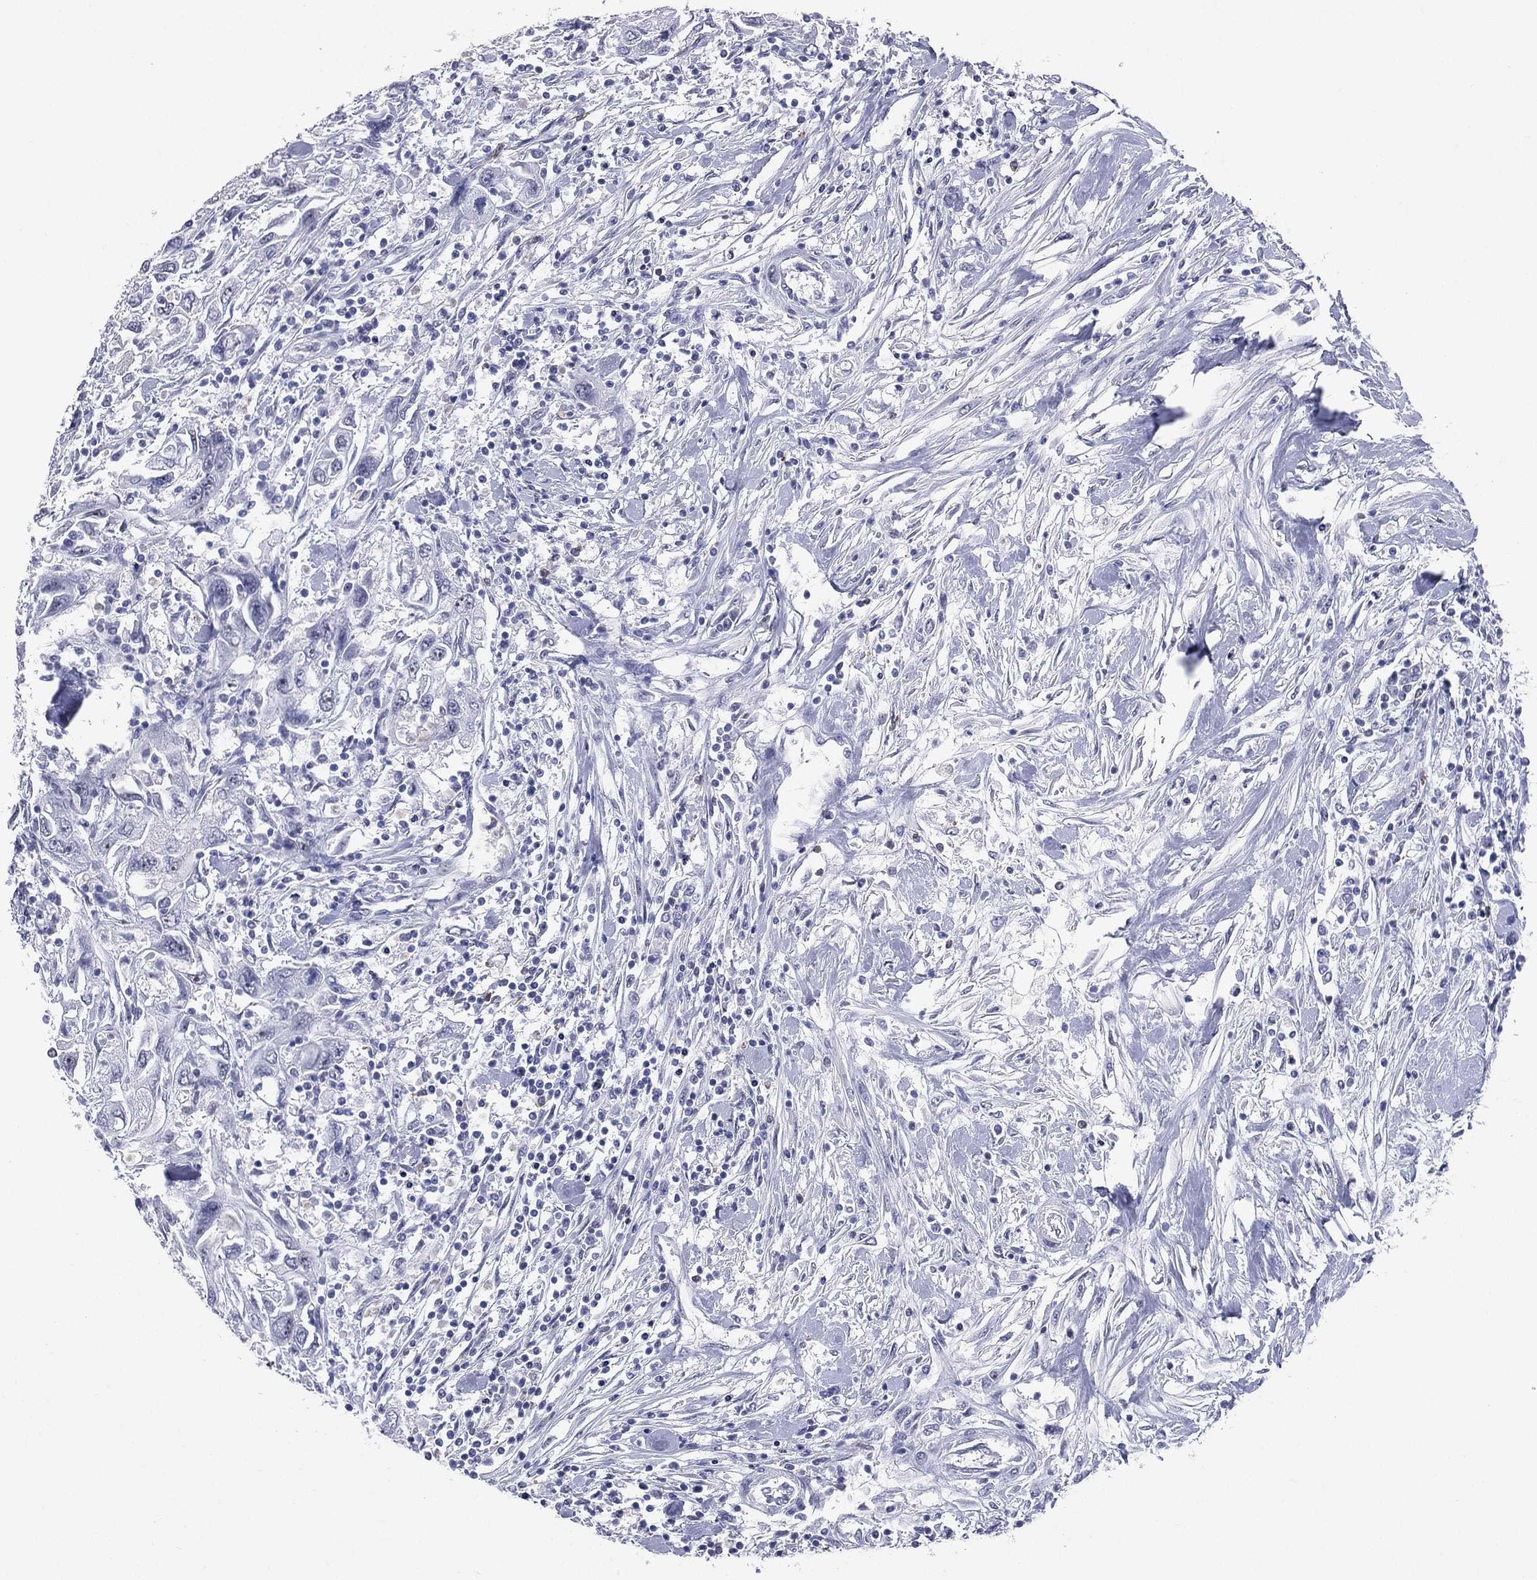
{"staining": {"intensity": "negative", "quantity": "none", "location": "none"}, "tissue": "urothelial cancer", "cell_type": "Tumor cells", "image_type": "cancer", "snomed": [{"axis": "morphology", "description": "Urothelial carcinoma, High grade"}, {"axis": "topography", "description": "Urinary bladder"}], "caption": "IHC histopathology image of neoplastic tissue: urothelial carcinoma (high-grade) stained with DAB (3,3'-diaminobenzidine) shows no significant protein expression in tumor cells.", "gene": "CD22", "patient": {"sex": "male", "age": 76}}